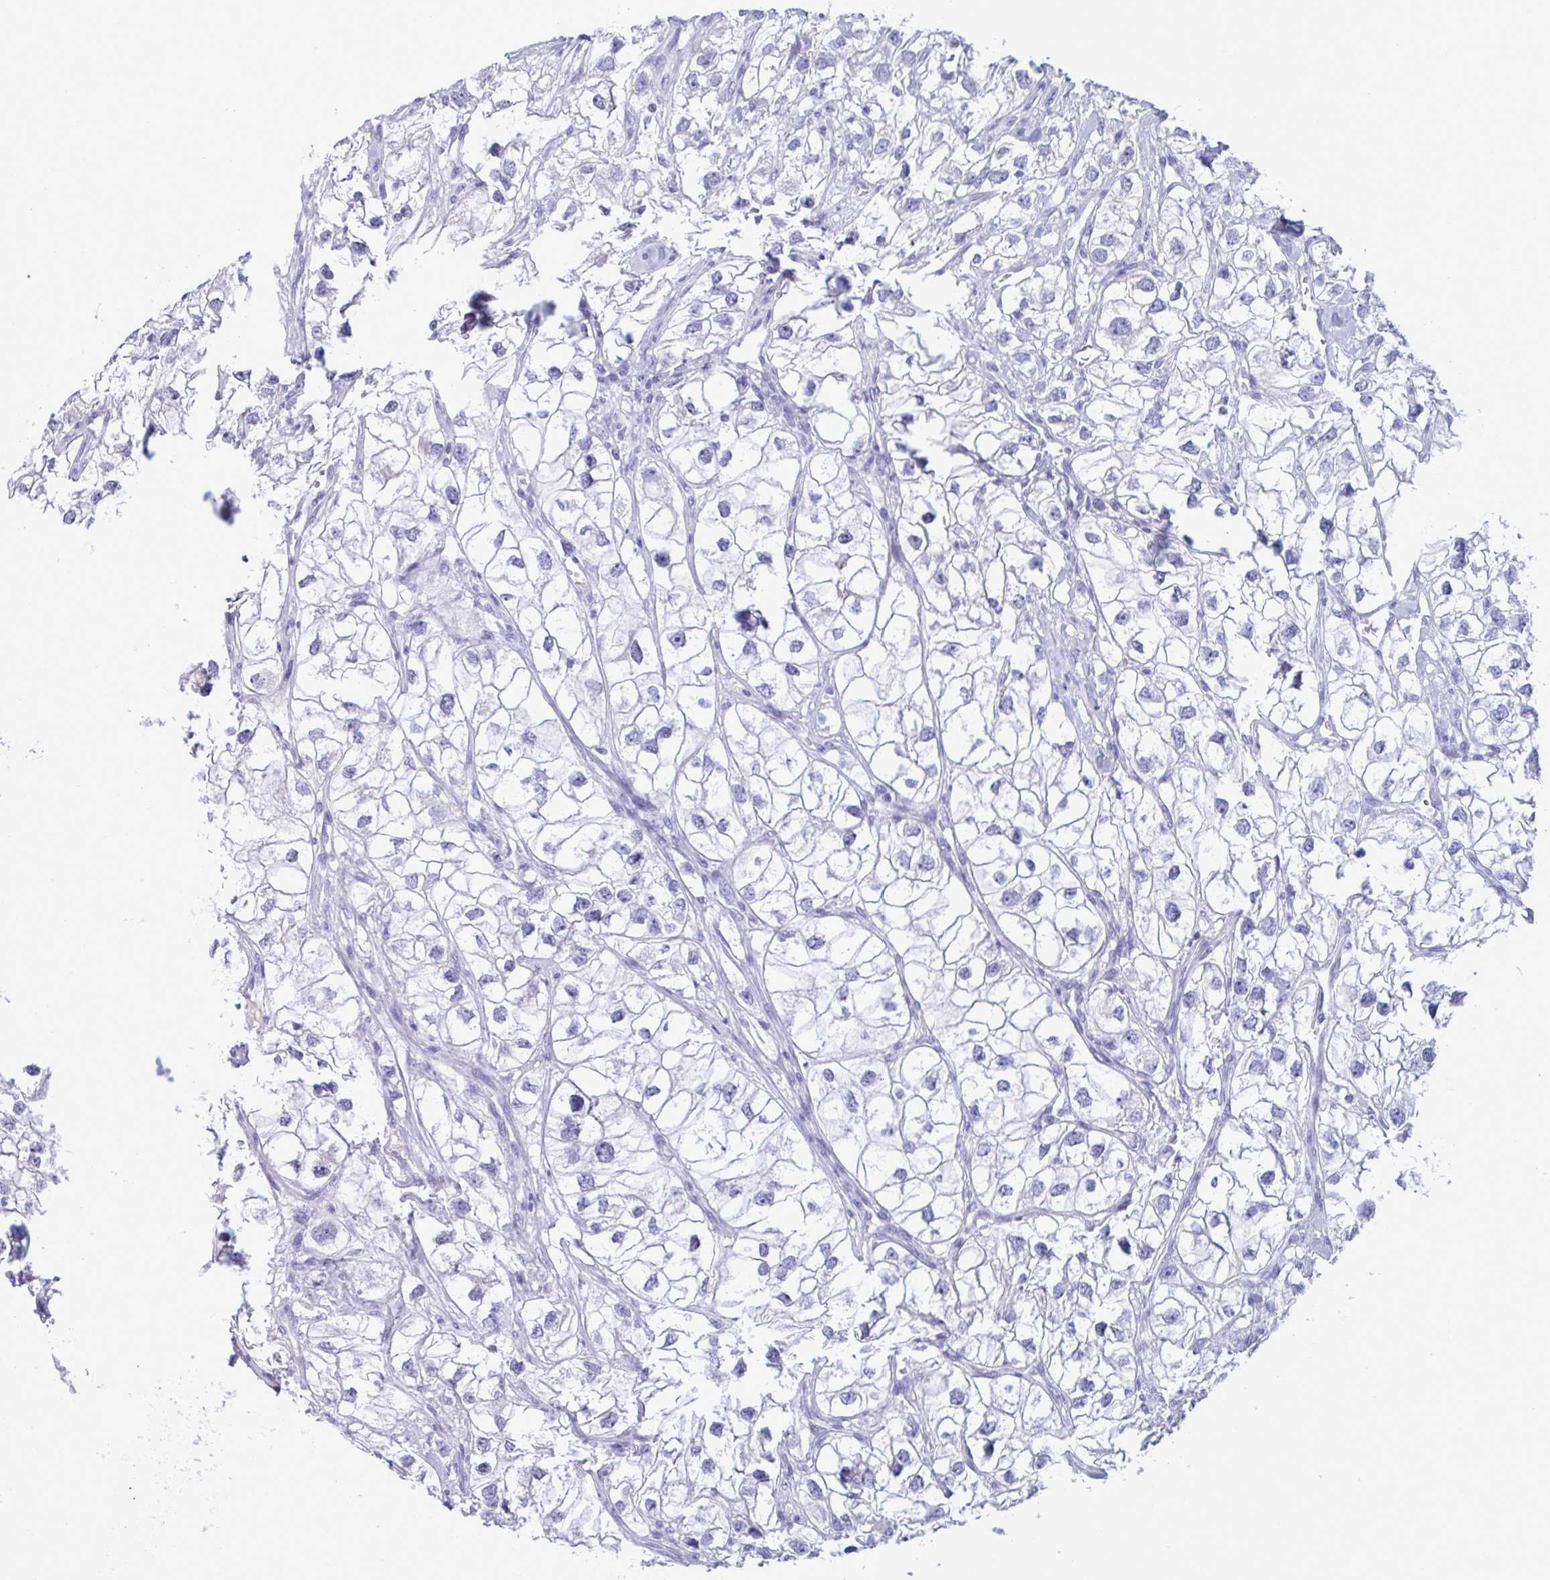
{"staining": {"intensity": "negative", "quantity": "none", "location": "none"}, "tissue": "renal cancer", "cell_type": "Tumor cells", "image_type": "cancer", "snomed": [{"axis": "morphology", "description": "Adenocarcinoma, NOS"}, {"axis": "topography", "description": "Kidney"}], "caption": "The histopathology image shows no significant positivity in tumor cells of renal cancer.", "gene": "MS4A14", "patient": {"sex": "male", "age": 59}}